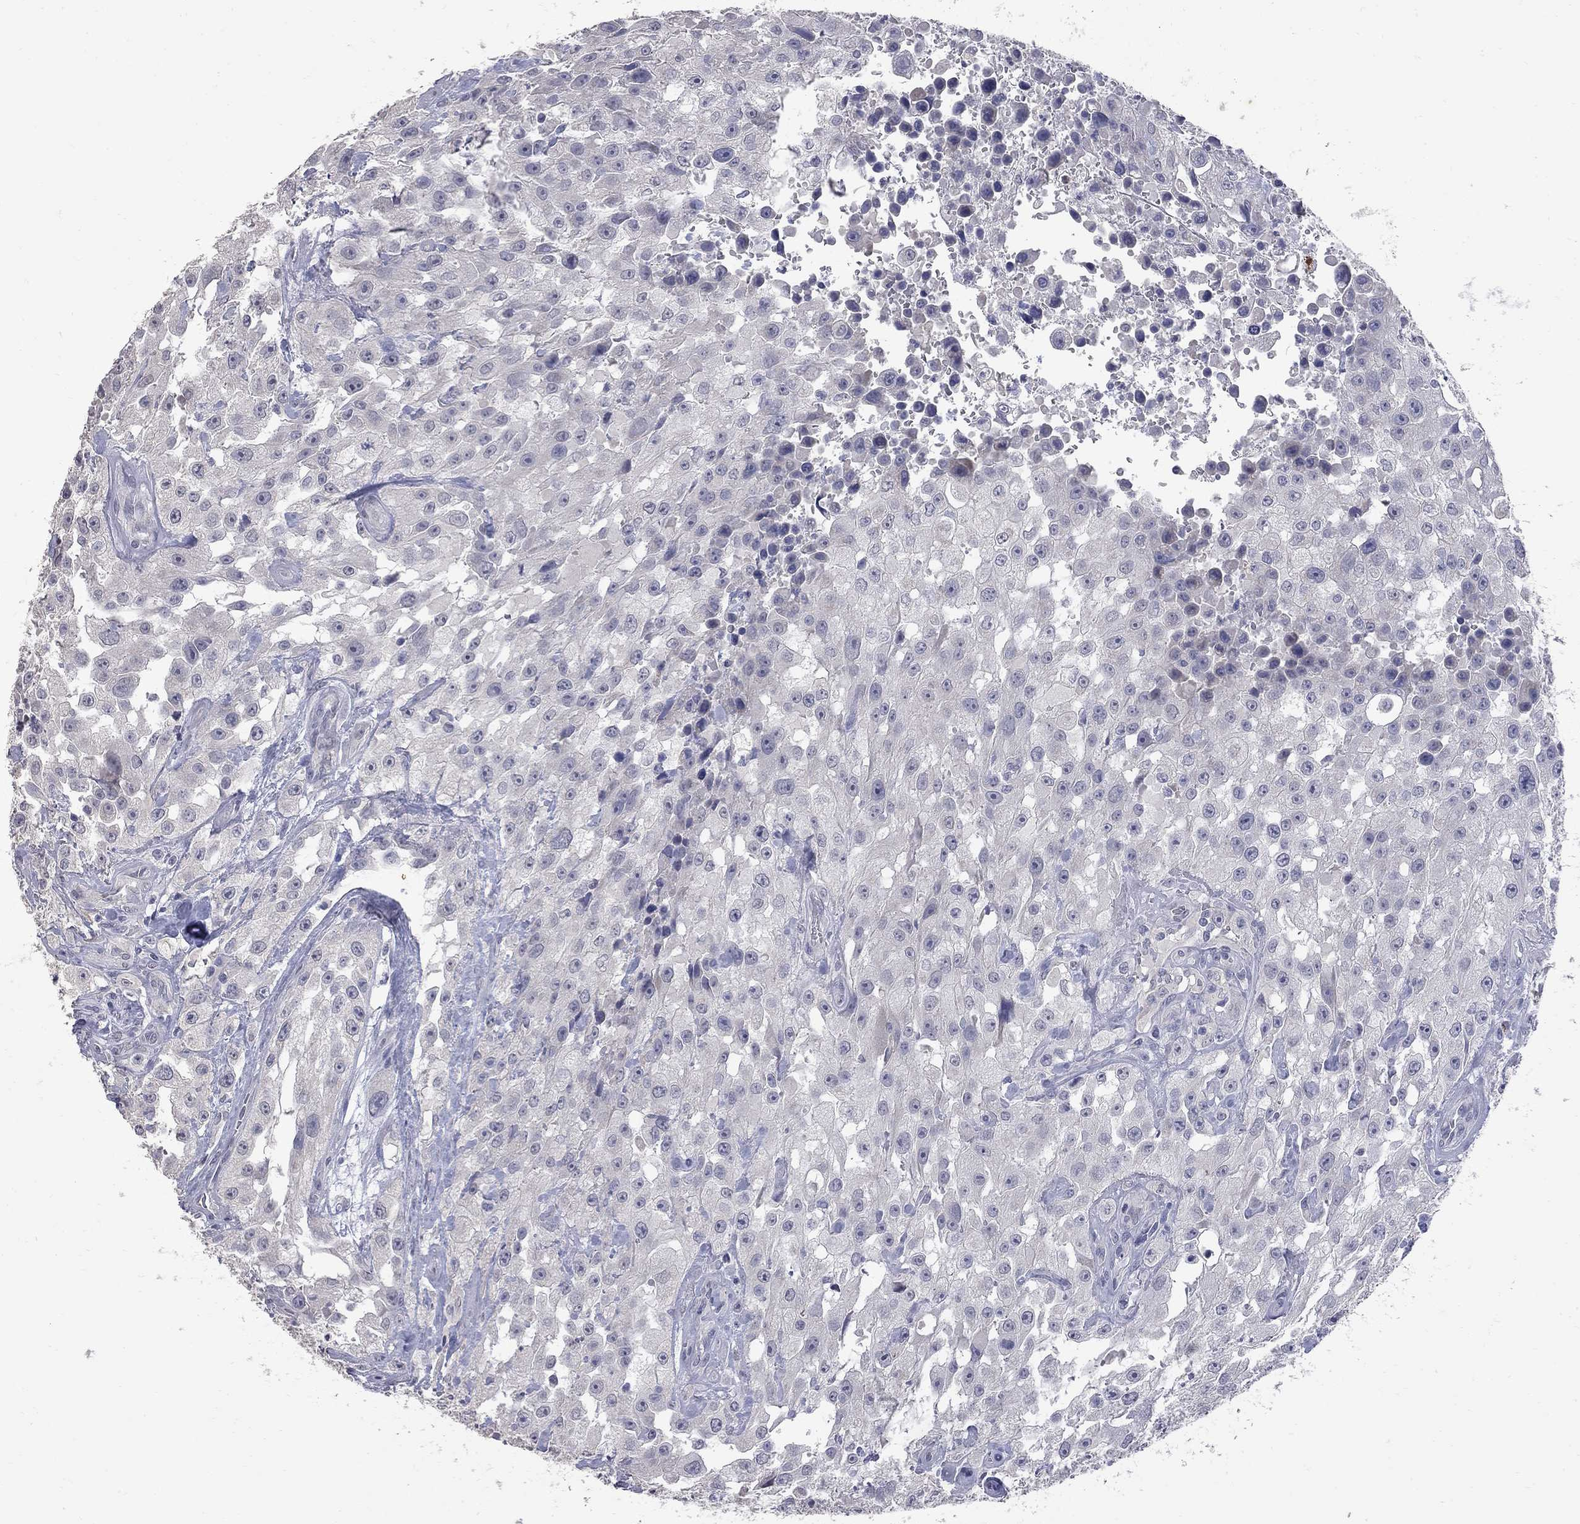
{"staining": {"intensity": "negative", "quantity": "none", "location": "none"}, "tissue": "urothelial cancer", "cell_type": "Tumor cells", "image_type": "cancer", "snomed": [{"axis": "morphology", "description": "Urothelial carcinoma, High grade"}, {"axis": "topography", "description": "Urinary bladder"}], "caption": "This is an immunohistochemistry (IHC) photomicrograph of urothelial cancer. There is no staining in tumor cells.", "gene": "NOS2", "patient": {"sex": "male", "age": 79}}